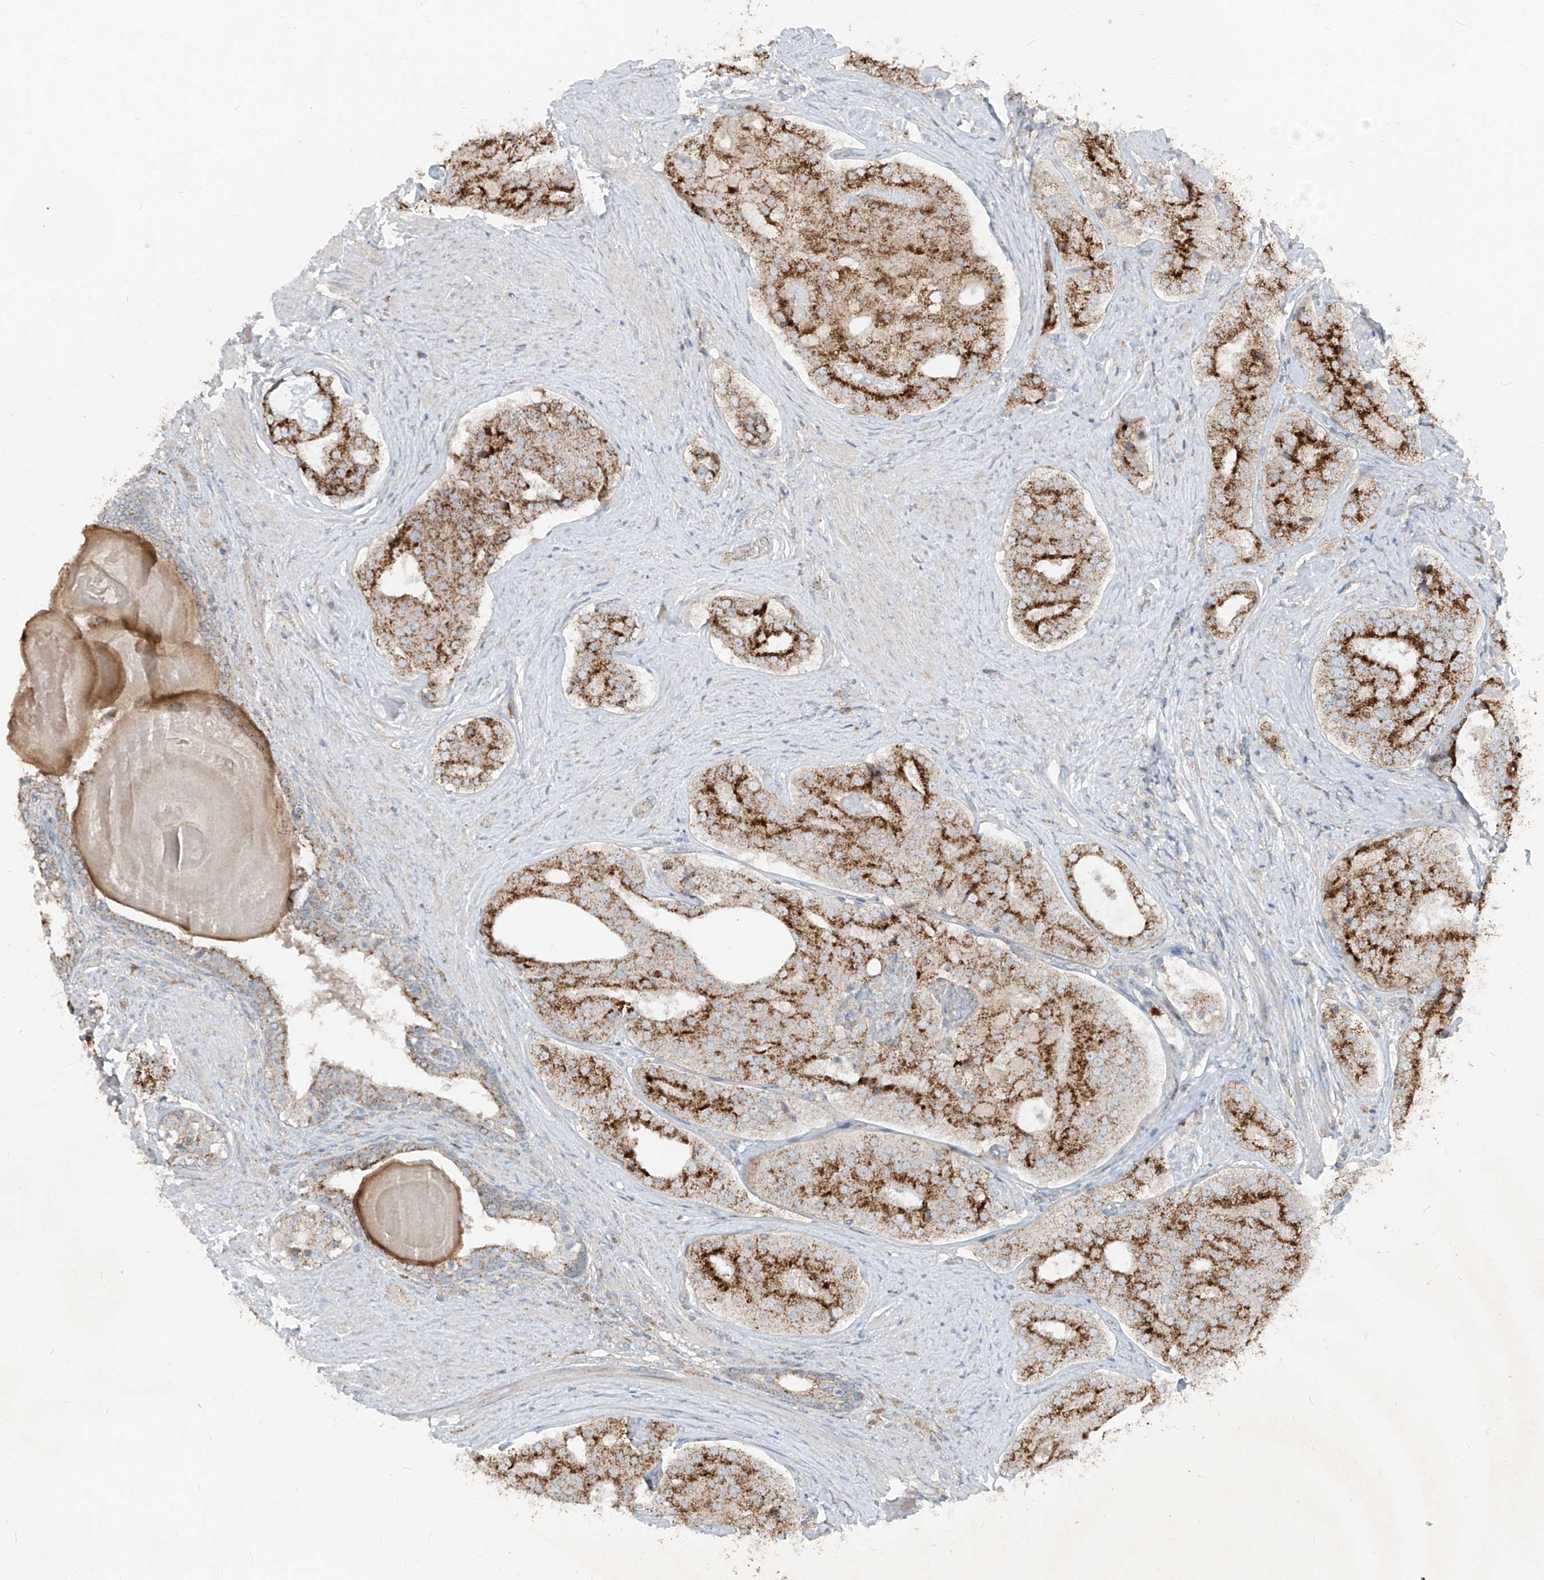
{"staining": {"intensity": "strong", "quantity": ">75%", "location": "cytoplasmic/membranous"}, "tissue": "prostate cancer", "cell_type": "Tumor cells", "image_type": "cancer", "snomed": [{"axis": "morphology", "description": "Adenocarcinoma, High grade"}, {"axis": "topography", "description": "Prostate"}], "caption": "Immunohistochemical staining of human high-grade adenocarcinoma (prostate) shows strong cytoplasmic/membranous protein staining in approximately >75% of tumor cells. (Brightfield microscopy of DAB IHC at high magnification).", "gene": "ABCD3", "patient": {"sex": "male", "age": 56}}